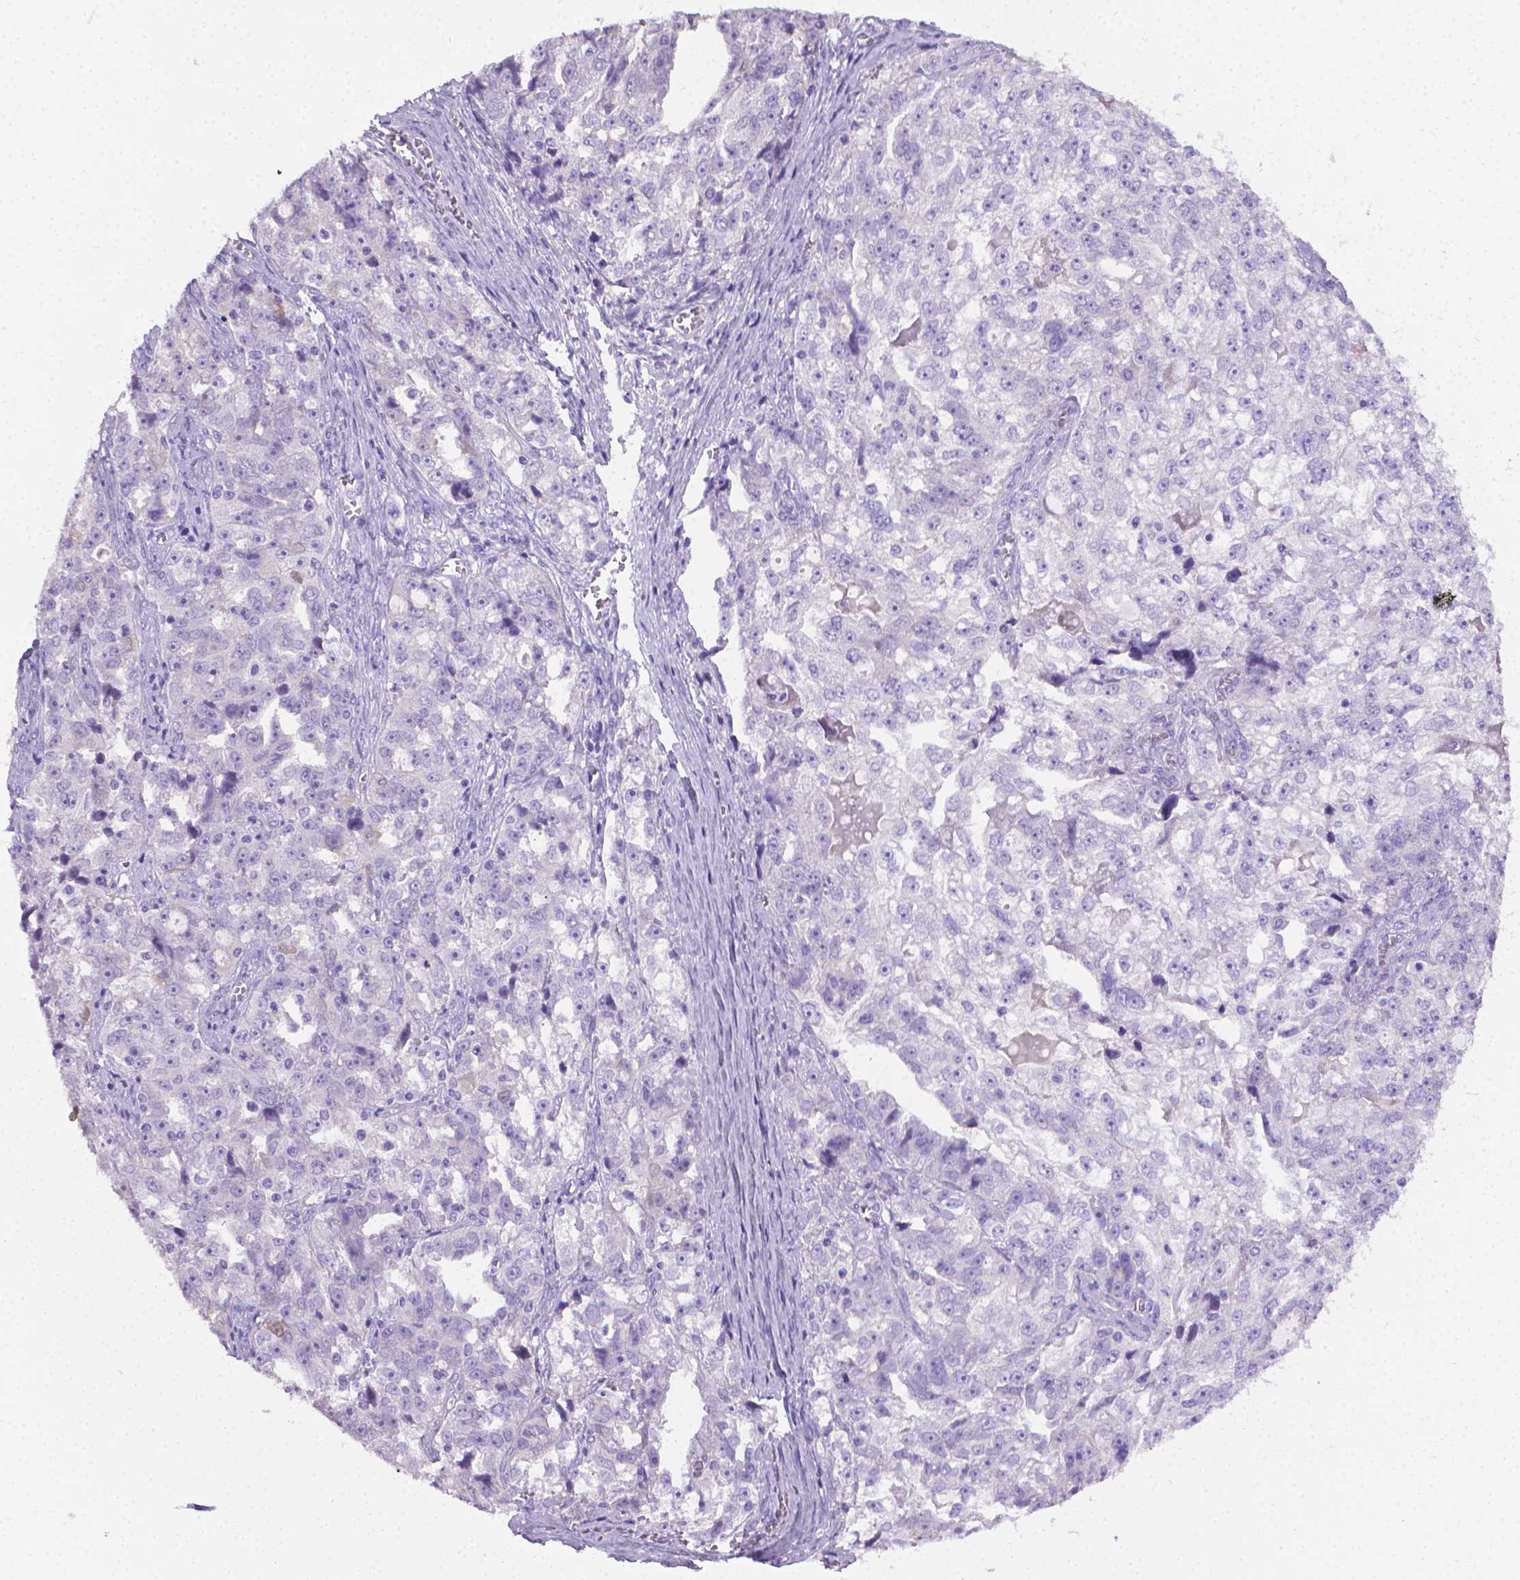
{"staining": {"intensity": "negative", "quantity": "none", "location": "none"}, "tissue": "ovarian cancer", "cell_type": "Tumor cells", "image_type": "cancer", "snomed": [{"axis": "morphology", "description": "Cystadenocarcinoma, serous, NOS"}, {"axis": "topography", "description": "Ovary"}], "caption": "High power microscopy micrograph of an immunohistochemistry micrograph of ovarian cancer (serous cystadenocarcinoma), revealing no significant positivity in tumor cells.", "gene": "PNMA2", "patient": {"sex": "female", "age": 51}}